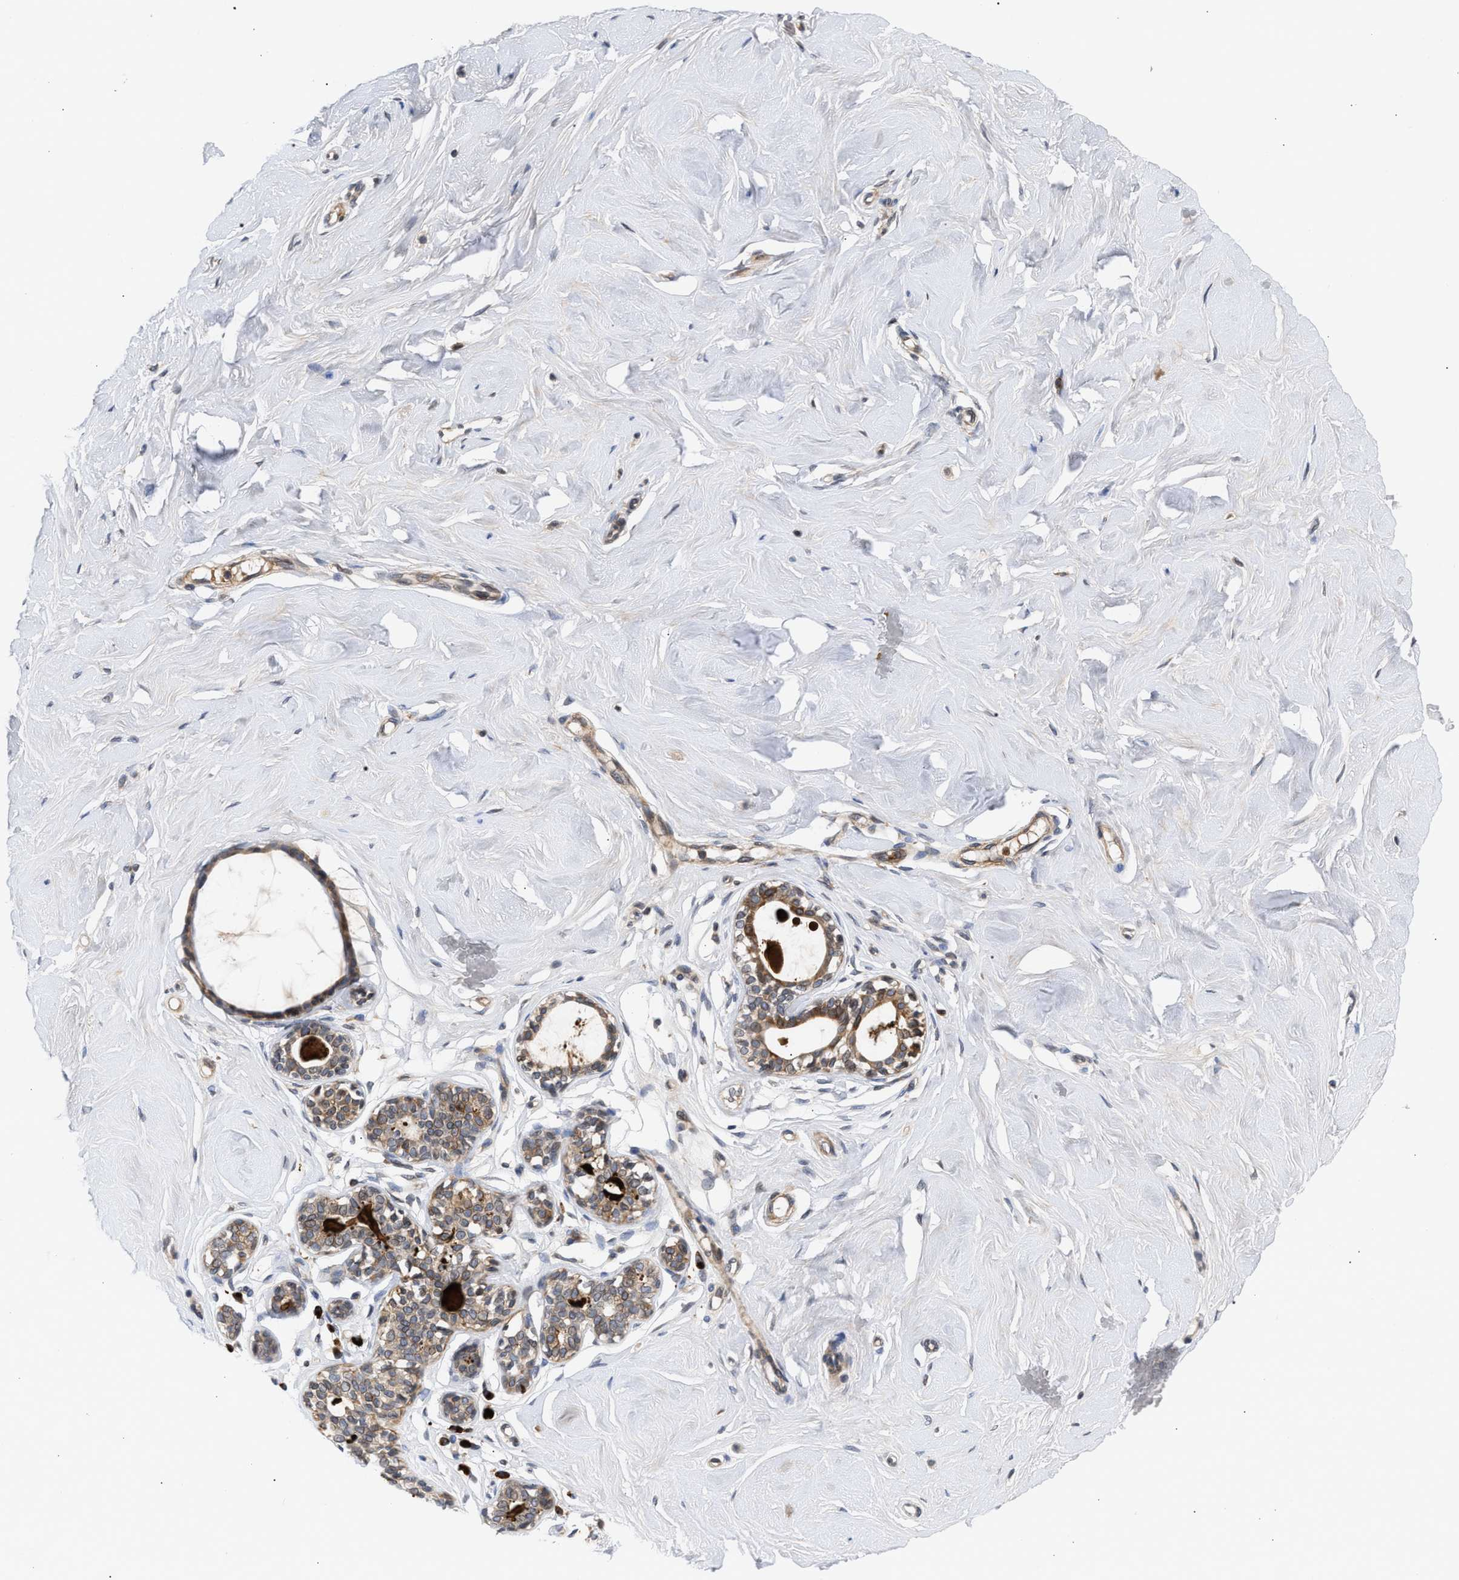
{"staining": {"intensity": "weak", "quantity": ">75%", "location": "cytoplasmic/membranous"}, "tissue": "breast", "cell_type": "Adipocytes", "image_type": "normal", "snomed": [{"axis": "morphology", "description": "Normal tissue, NOS"}, {"axis": "topography", "description": "Breast"}], "caption": "Protein analysis of normal breast reveals weak cytoplasmic/membranous expression in approximately >75% of adipocytes. (IHC, brightfield microscopy, high magnification).", "gene": "NUP62", "patient": {"sex": "female", "age": 23}}